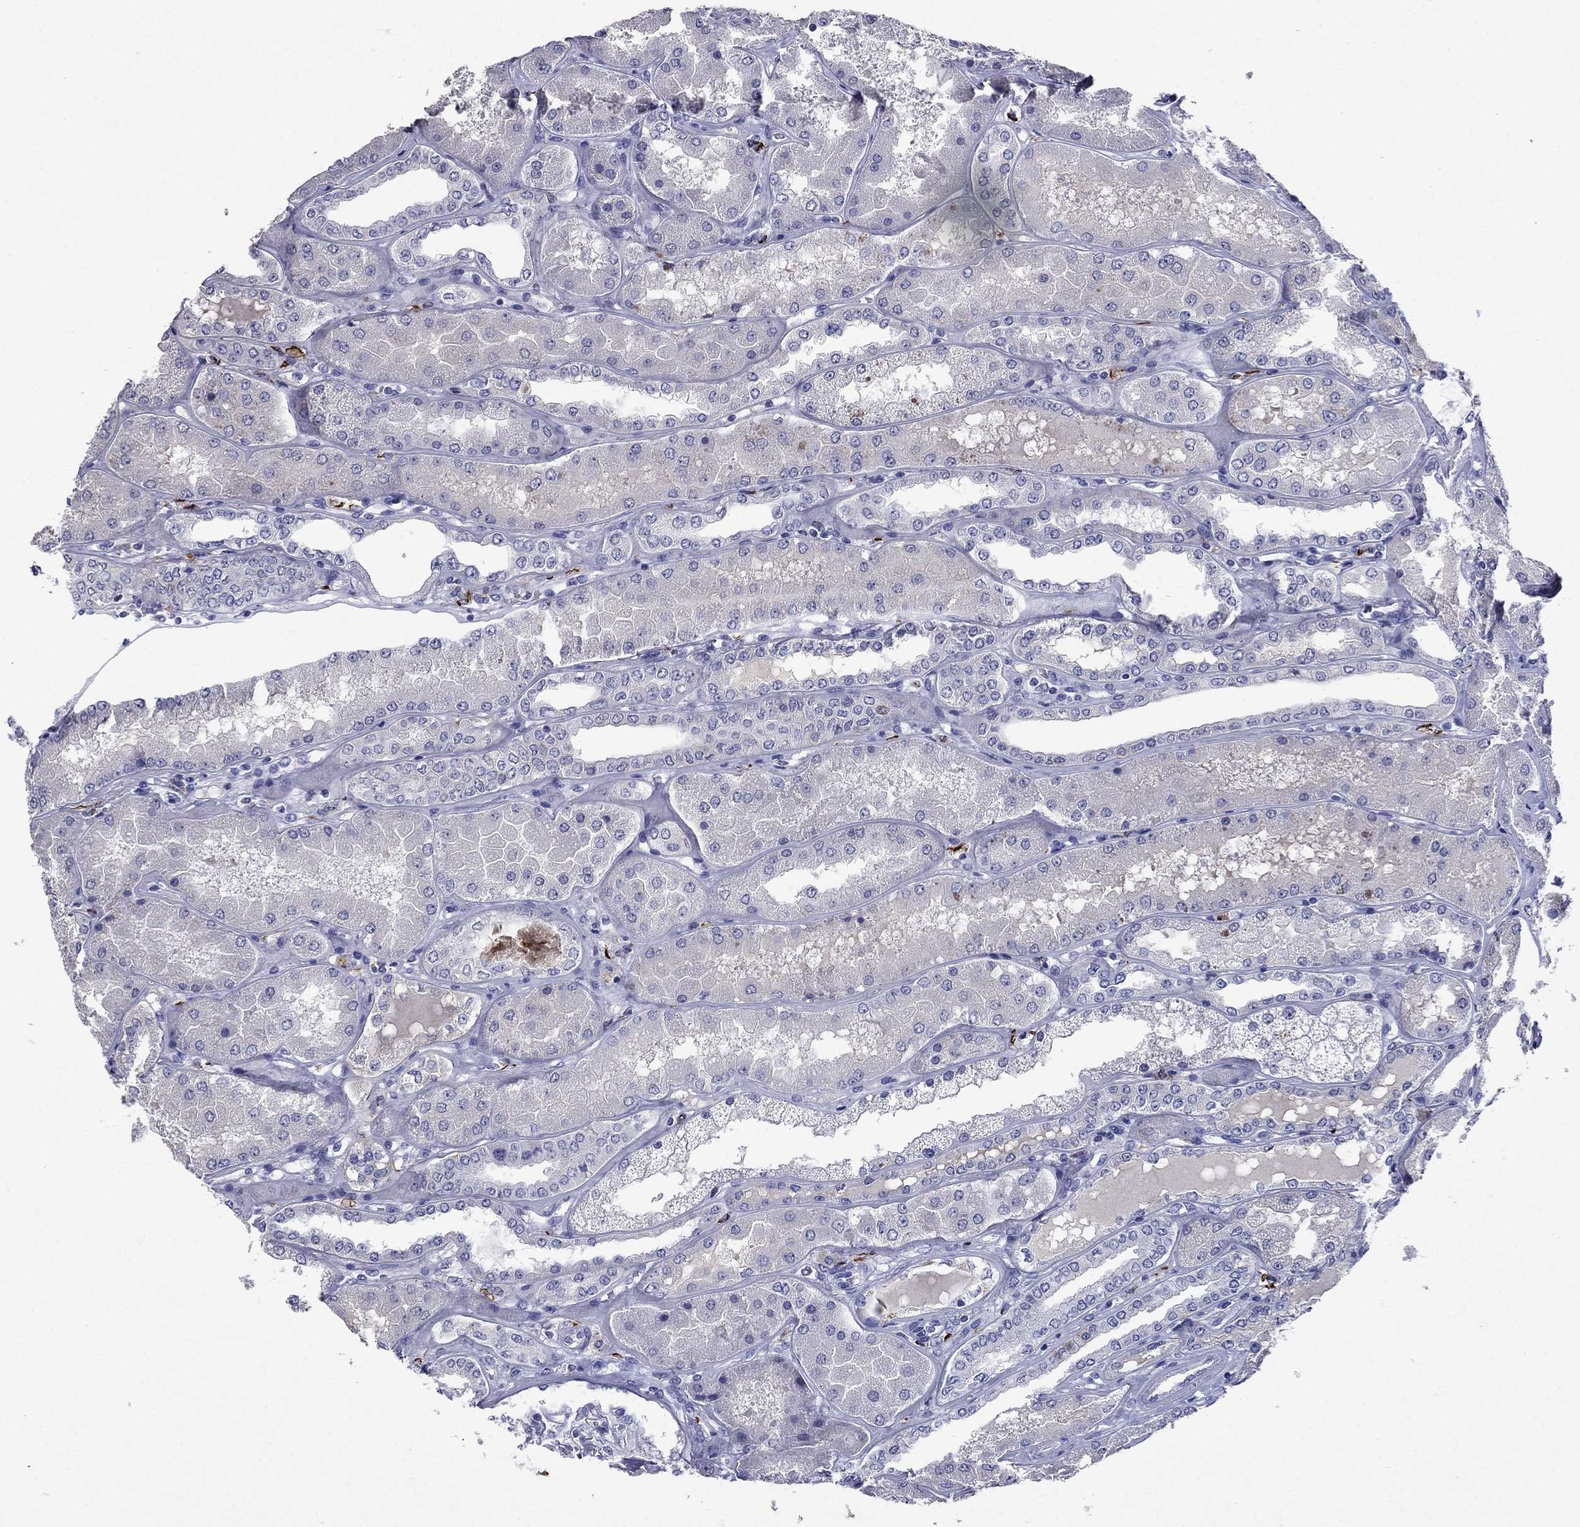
{"staining": {"intensity": "negative", "quantity": "none", "location": "none"}, "tissue": "kidney", "cell_type": "Cells in glomeruli", "image_type": "normal", "snomed": [{"axis": "morphology", "description": "Normal tissue, NOS"}, {"axis": "topography", "description": "Kidney"}], "caption": "IHC image of benign human kidney stained for a protein (brown), which reveals no positivity in cells in glomeruli. (Brightfield microscopy of DAB immunohistochemistry at high magnification).", "gene": "CFAP119", "patient": {"sex": "female", "age": 56}}